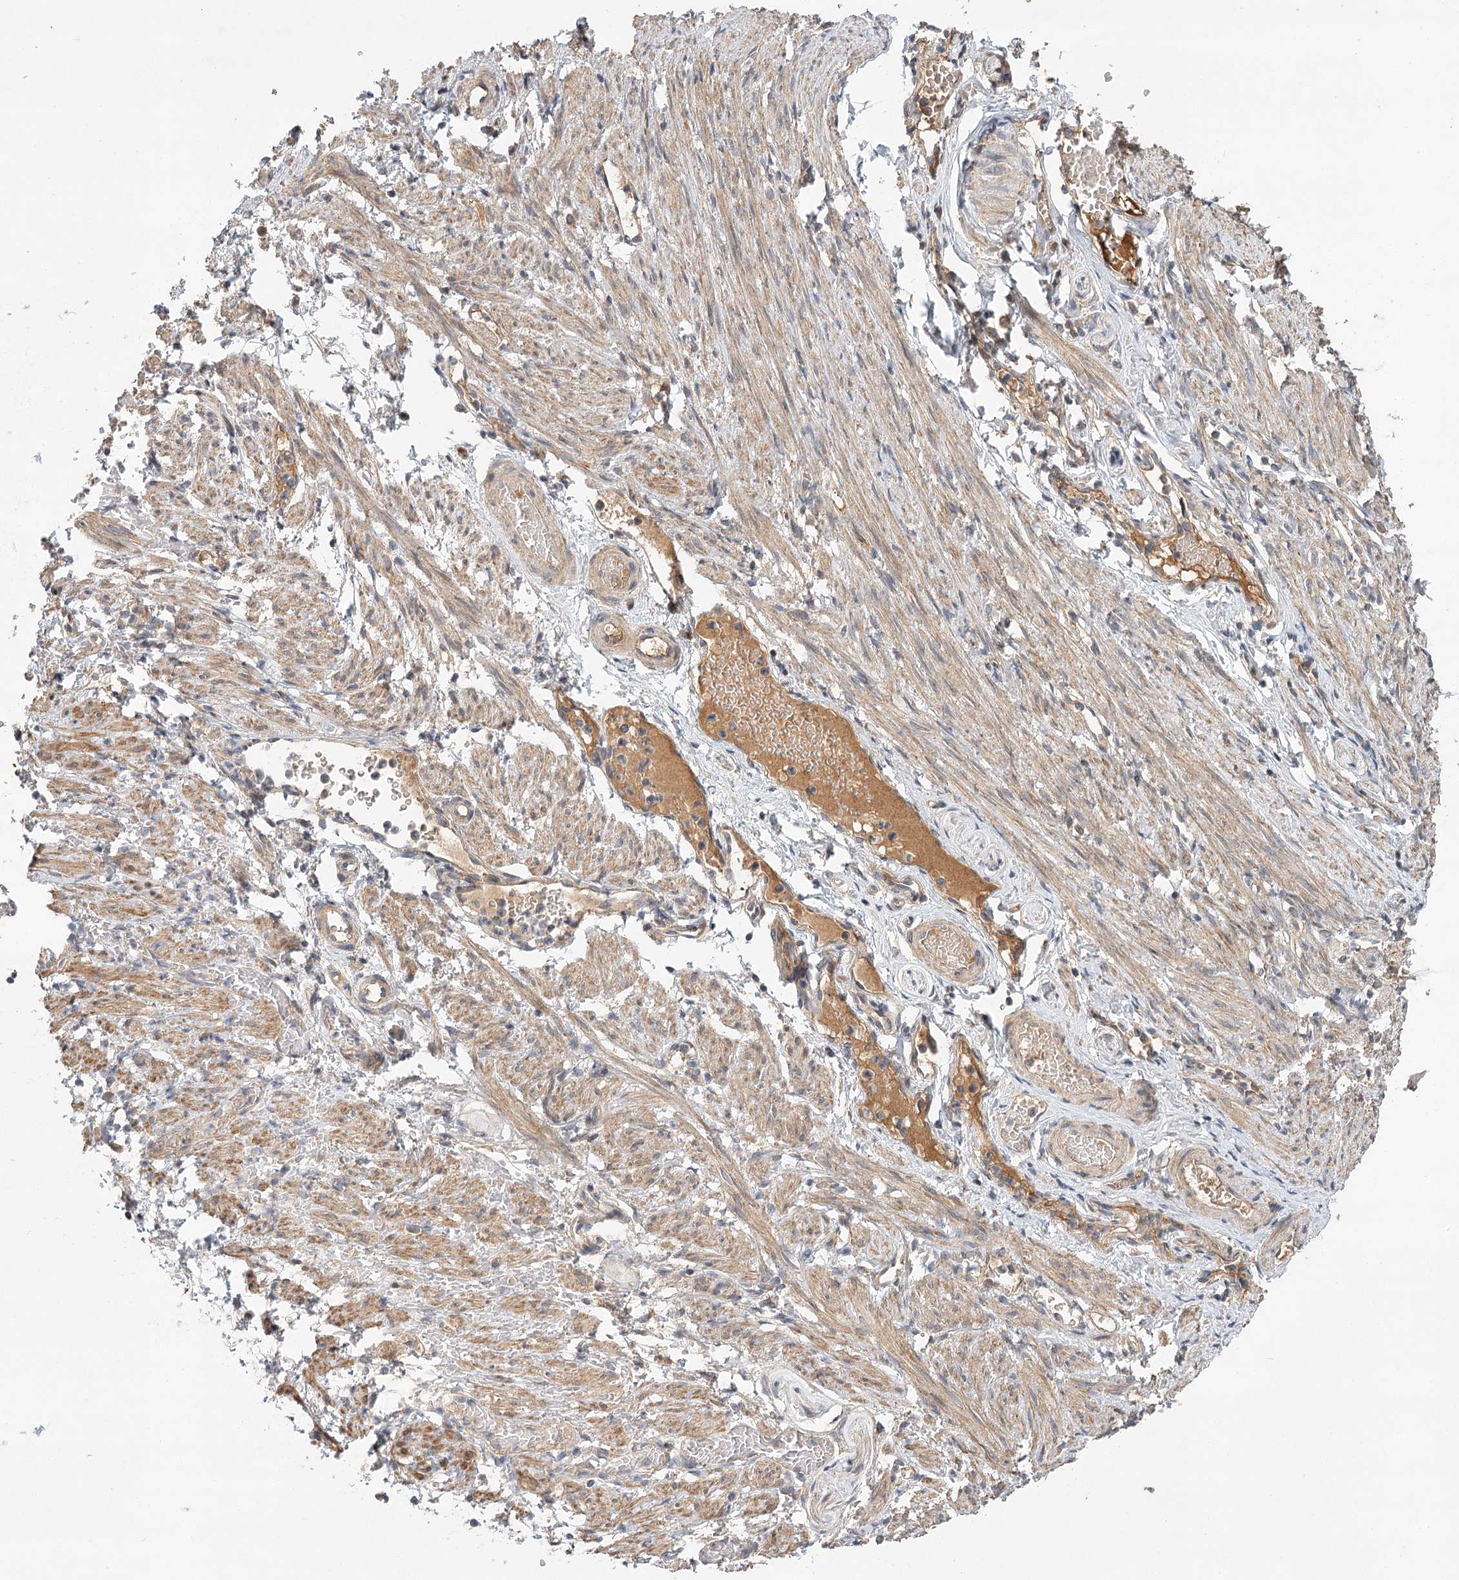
{"staining": {"intensity": "moderate", "quantity": ">75%", "location": "cytoplasmic/membranous"}, "tissue": "adipose tissue", "cell_type": "Adipocytes", "image_type": "normal", "snomed": [{"axis": "morphology", "description": "Normal tissue, NOS"}, {"axis": "topography", "description": "Smooth muscle"}, {"axis": "topography", "description": "Peripheral nerve tissue"}], "caption": "This histopathology image demonstrates normal adipose tissue stained with immunohistochemistry (IHC) to label a protein in brown. The cytoplasmic/membranous of adipocytes show moderate positivity for the protein. Nuclei are counter-stained blue.", "gene": "LSS", "patient": {"sex": "female", "age": 39}}